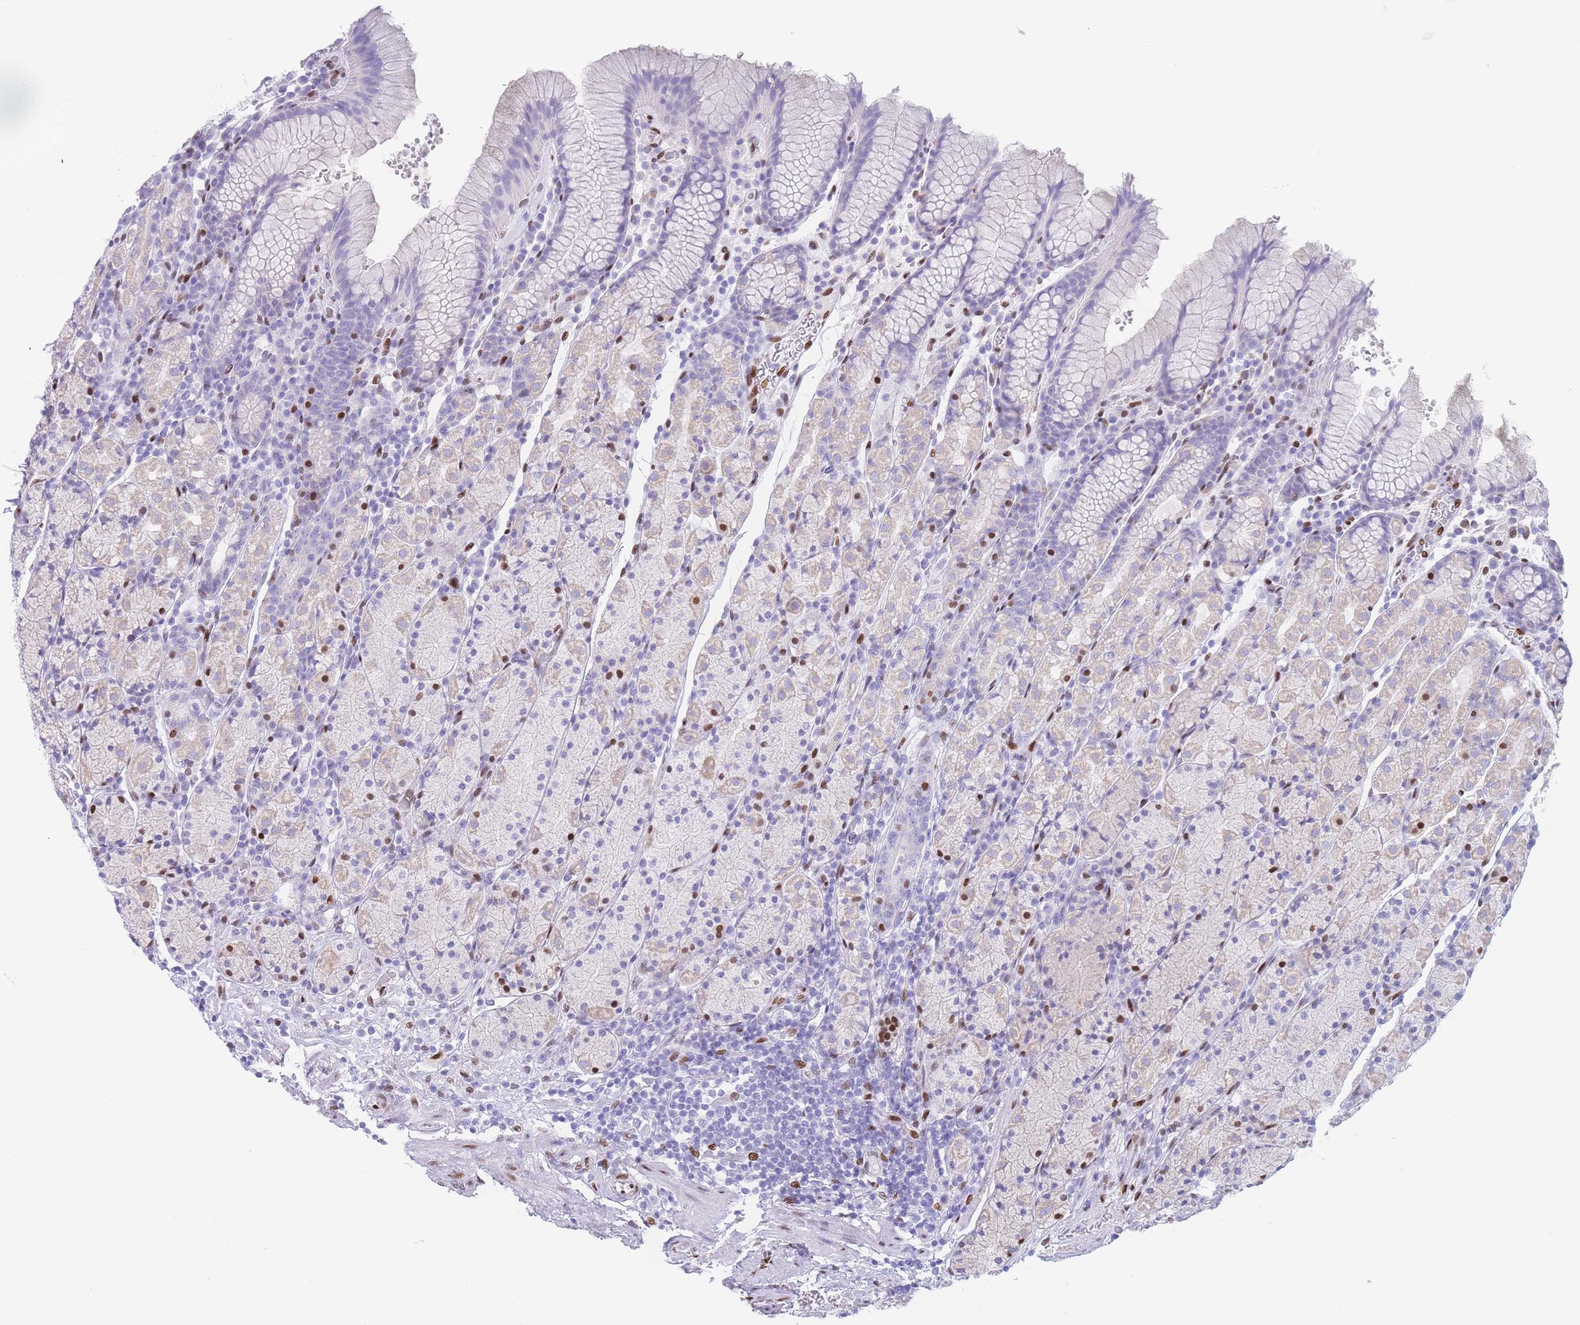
{"staining": {"intensity": "moderate", "quantity": "<25%", "location": "nuclear"}, "tissue": "stomach", "cell_type": "Glandular cells", "image_type": "normal", "snomed": [{"axis": "morphology", "description": "Normal tissue, NOS"}, {"axis": "topography", "description": "Stomach, upper"}, {"axis": "topography", "description": "Stomach"}], "caption": "About <25% of glandular cells in normal stomach demonstrate moderate nuclear protein positivity as visualized by brown immunohistochemical staining.", "gene": "PSMB5", "patient": {"sex": "male", "age": 62}}